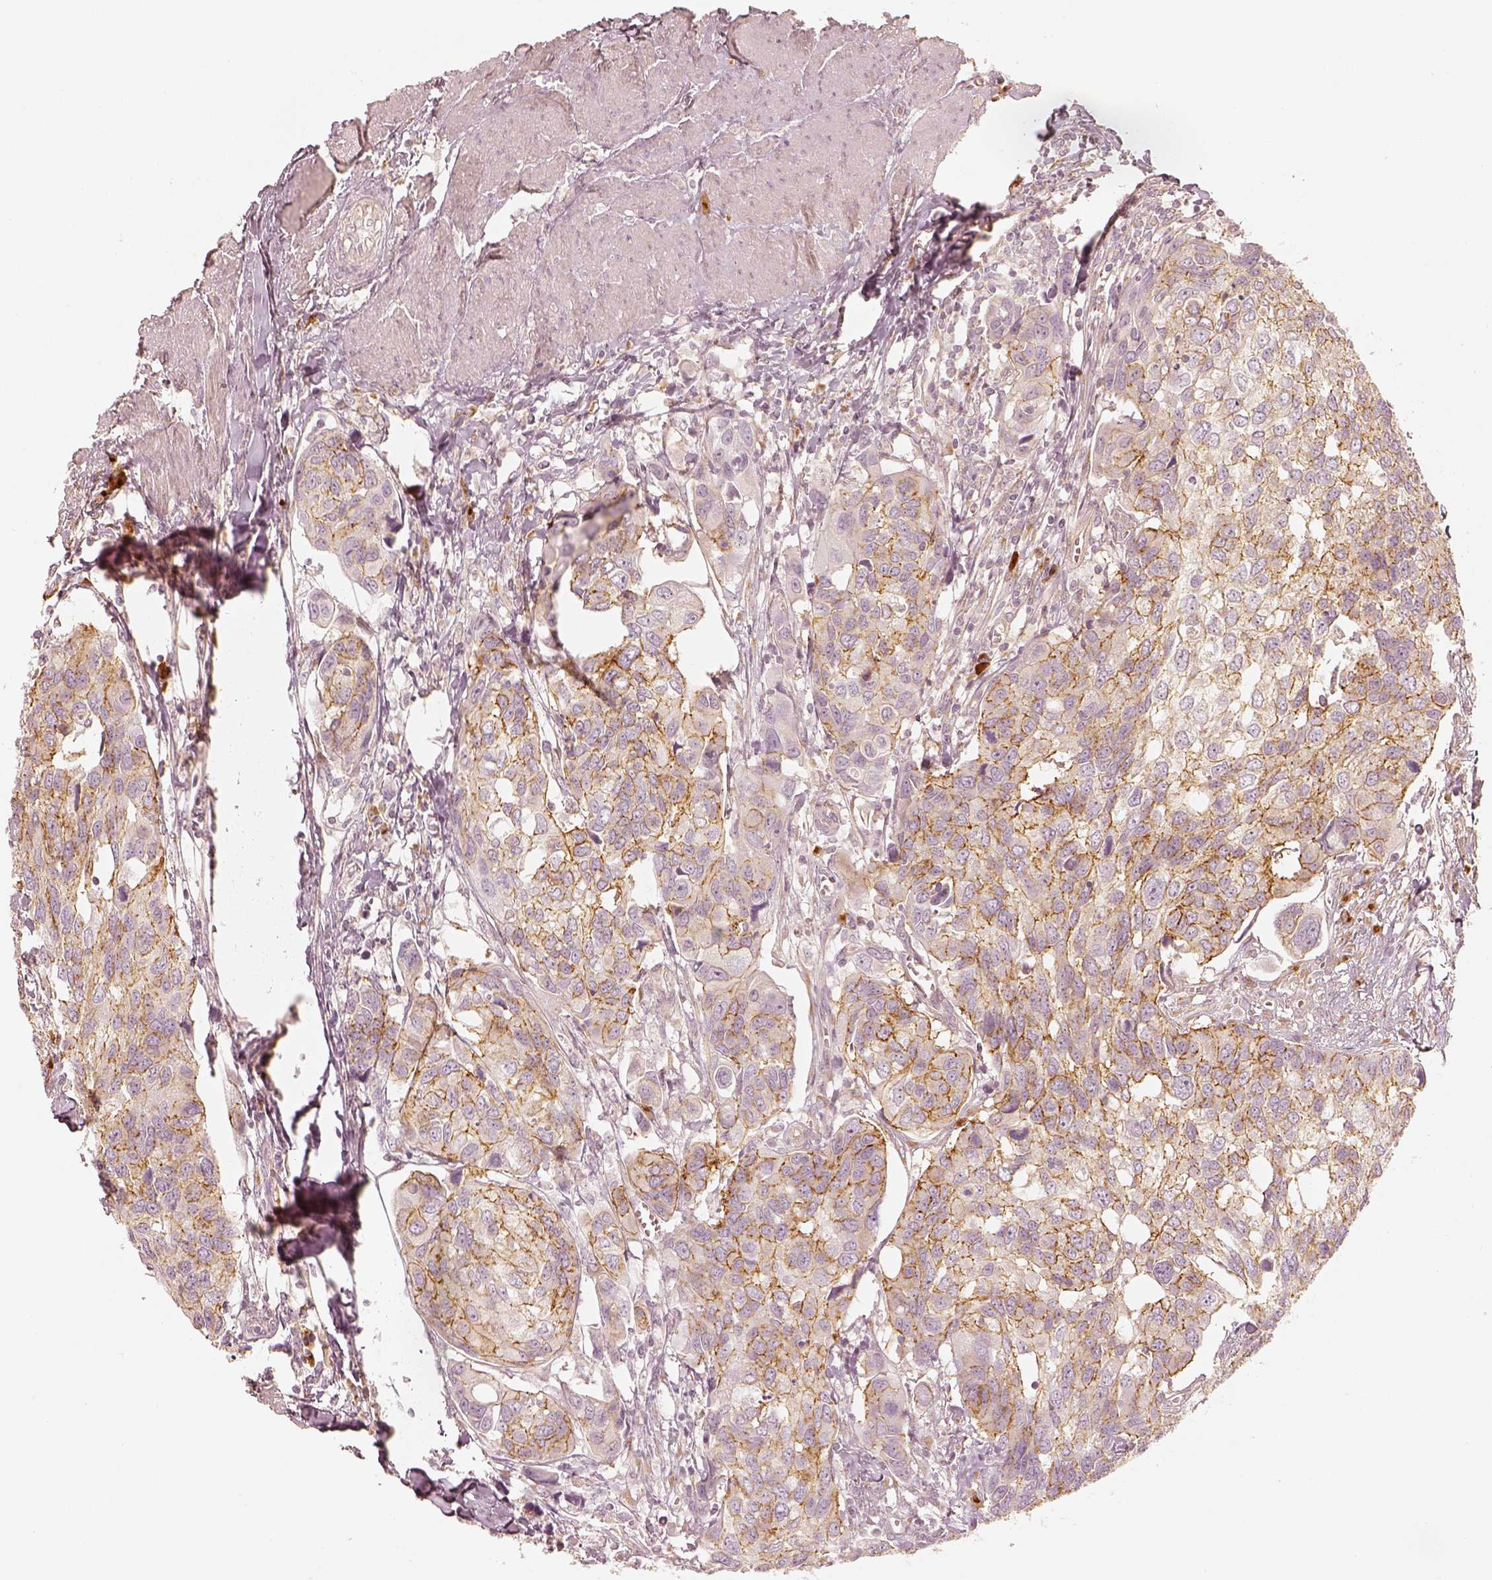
{"staining": {"intensity": "moderate", "quantity": ">75%", "location": "cytoplasmic/membranous"}, "tissue": "urothelial cancer", "cell_type": "Tumor cells", "image_type": "cancer", "snomed": [{"axis": "morphology", "description": "Urothelial carcinoma, High grade"}, {"axis": "topography", "description": "Urinary bladder"}], "caption": "Human urothelial carcinoma (high-grade) stained with a protein marker exhibits moderate staining in tumor cells.", "gene": "GORASP2", "patient": {"sex": "male", "age": 60}}